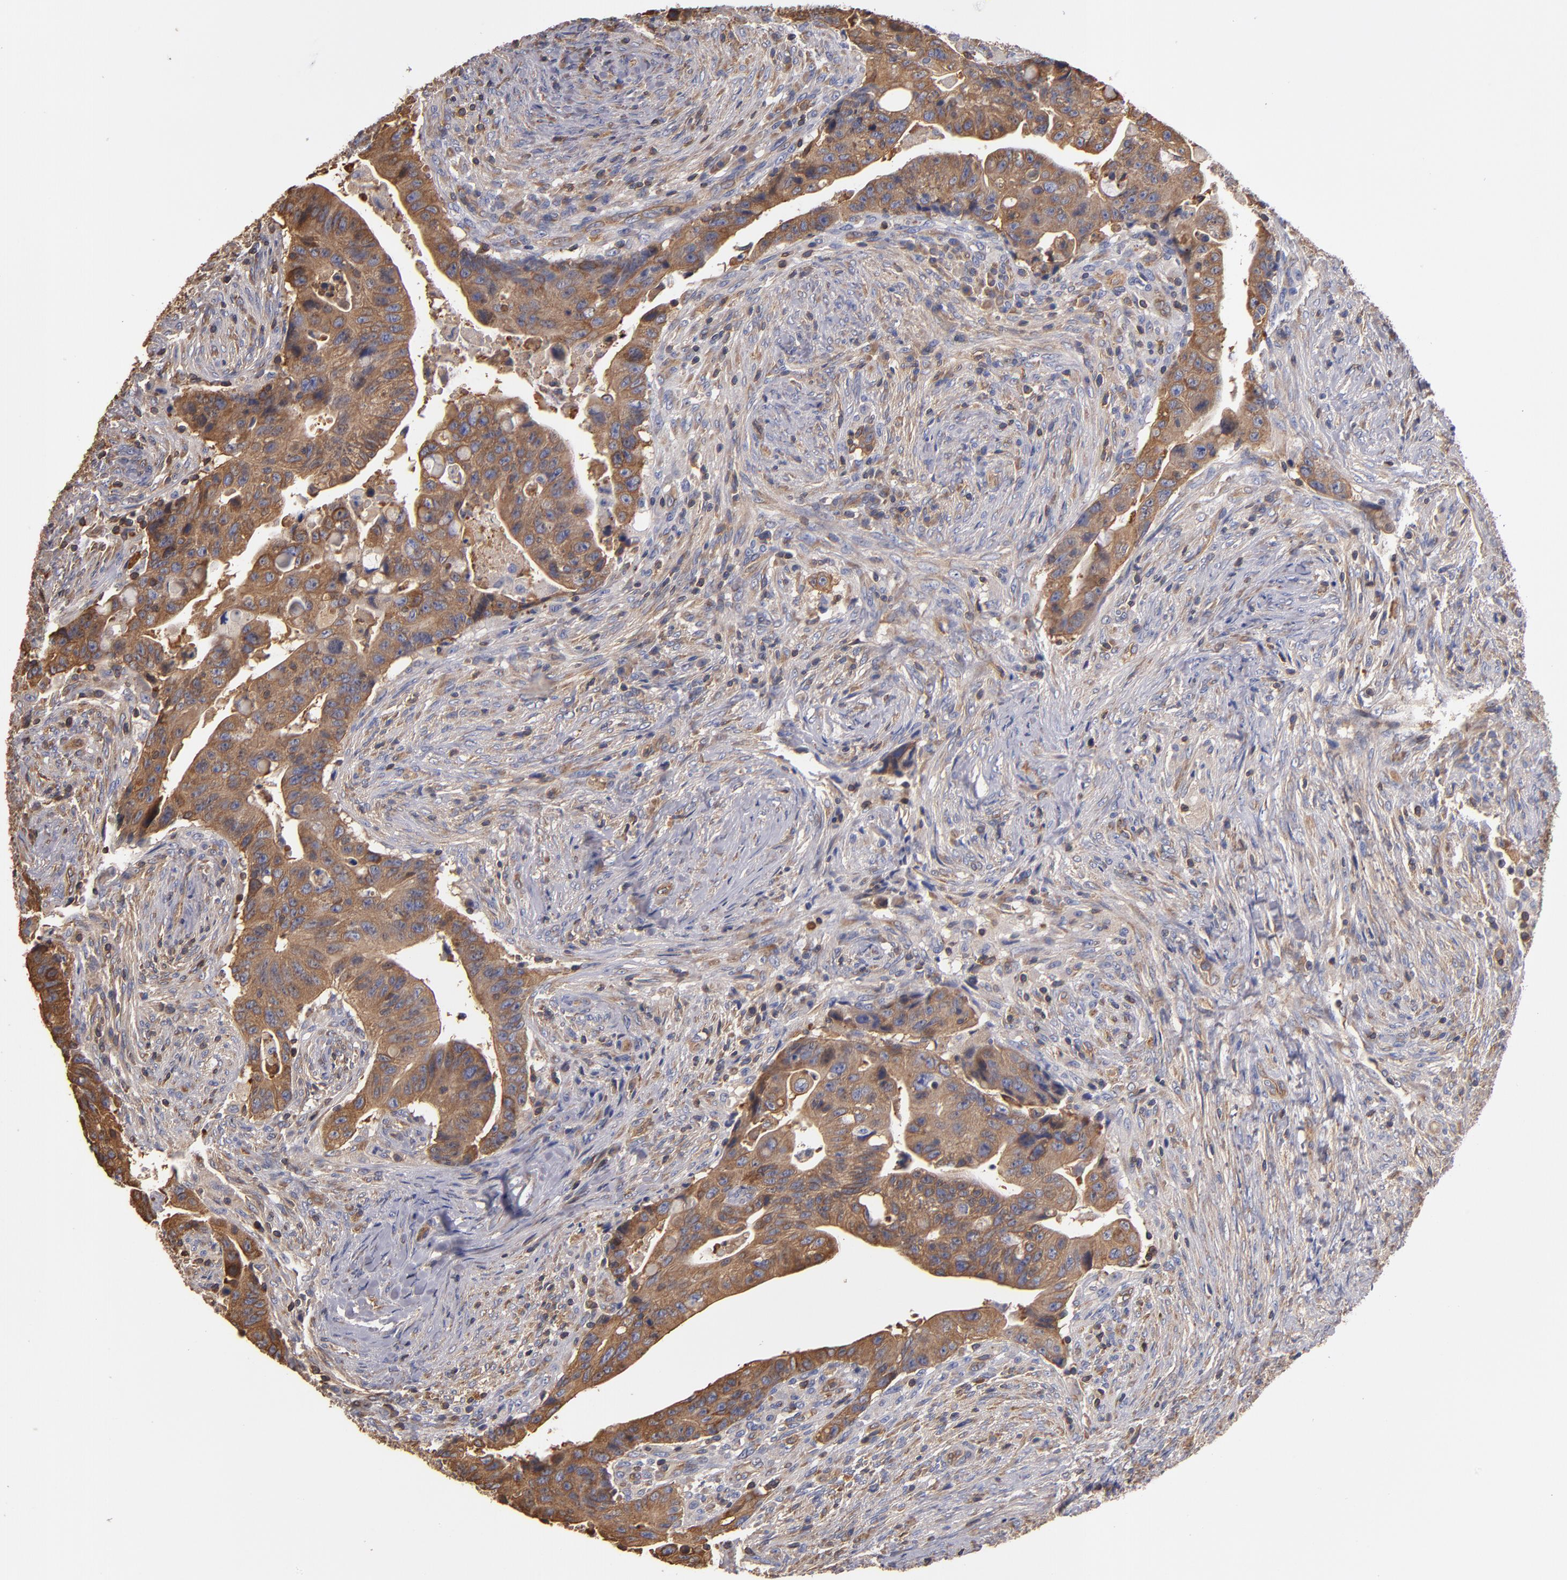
{"staining": {"intensity": "moderate", "quantity": ">75%", "location": "cytoplasmic/membranous"}, "tissue": "colorectal cancer", "cell_type": "Tumor cells", "image_type": "cancer", "snomed": [{"axis": "morphology", "description": "Adenocarcinoma, NOS"}, {"axis": "topography", "description": "Rectum"}], "caption": "Protein expression analysis of colorectal cancer reveals moderate cytoplasmic/membranous staining in about >75% of tumor cells.", "gene": "ESYT2", "patient": {"sex": "female", "age": 71}}